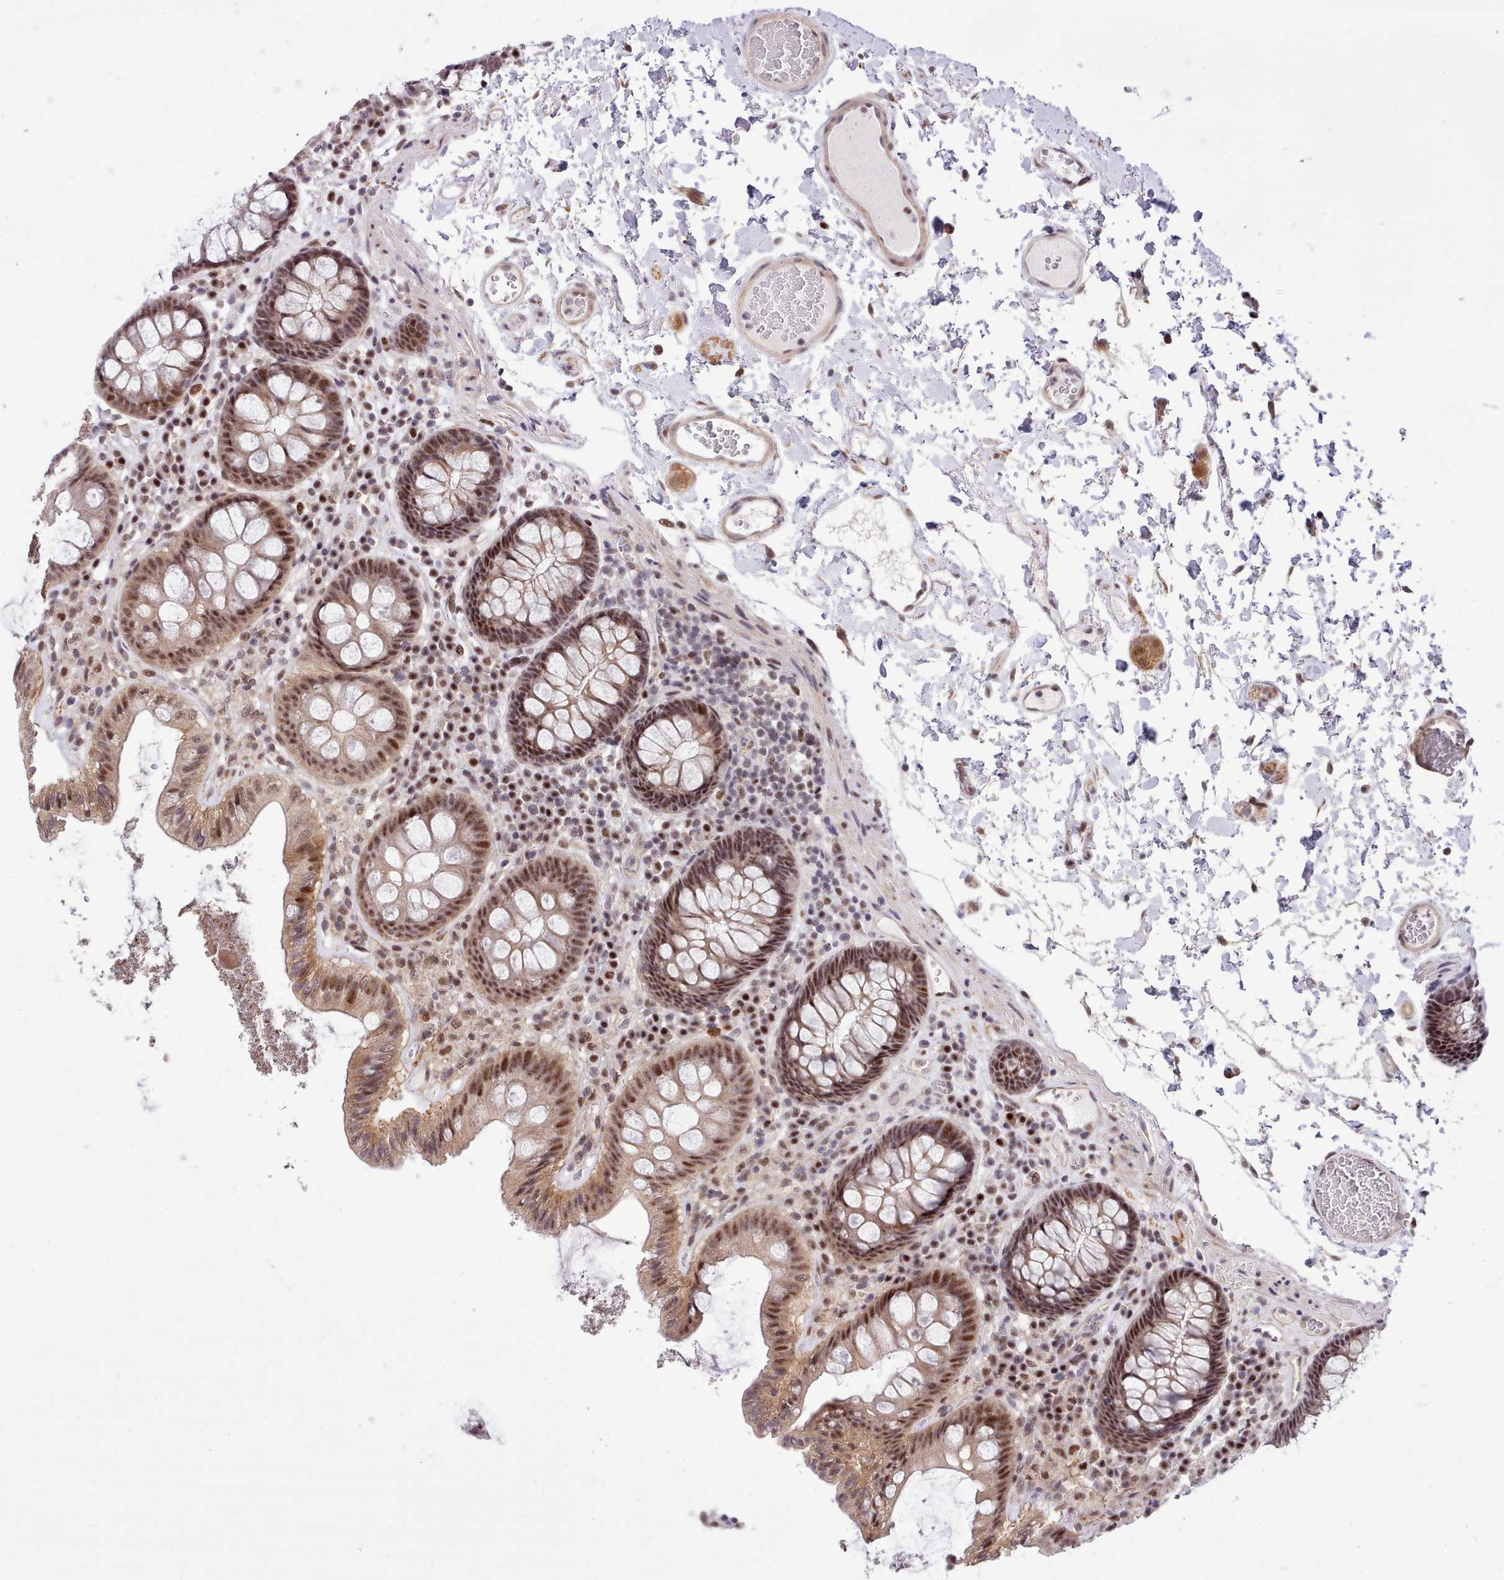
{"staining": {"intensity": "weak", "quantity": "<25%", "location": "cytoplasmic/membranous,nuclear"}, "tissue": "colon", "cell_type": "Endothelial cells", "image_type": "normal", "snomed": [{"axis": "morphology", "description": "Normal tissue, NOS"}, {"axis": "topography", "description": "Colon"}], "caption": "IHC image of benign colon stained for a protein (brown), which demonstrates no expression in endothelial cells. Nuclei are stained in blue.", "gene": "HOXB7", "patient": {"sex": "male", "age": 84}}